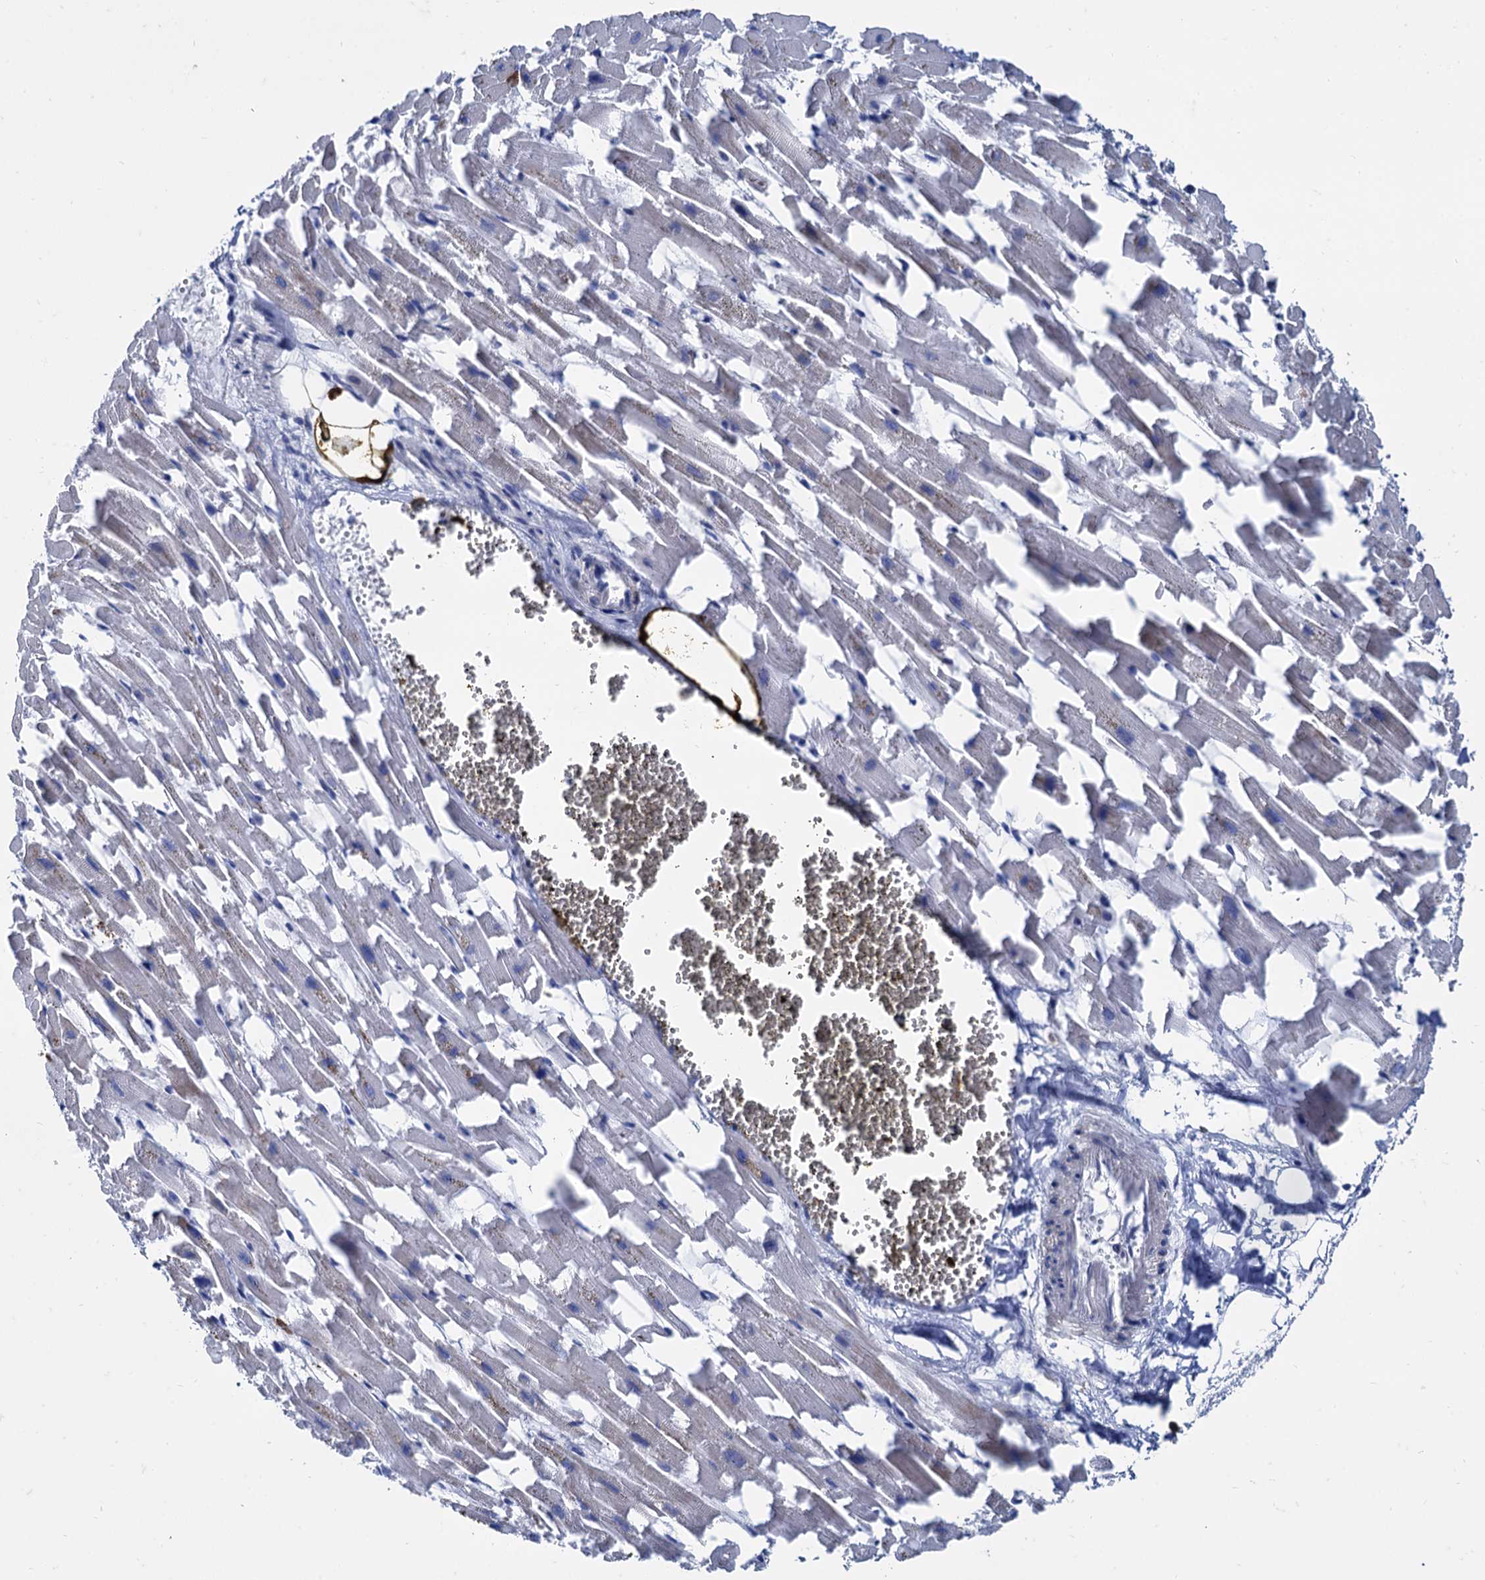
{"staining": {"intensity": "negative", "quantity": "none", "location": "none"}, "tissue": "heart muscle", "cell_type": "Cardiomyocytes", "image_type": "normal", "snomed": [{"axis": "morphology", "description": "Normal tissue, NOS"}, {"axis": "topography", "description": "Heart"}], "caption": "This is an IHC micrograph of benign heart muscle. There is no positivity in cardiomyocytes.", "gene": "FOXR2", "patient": {"sex": "female", "age": 64}}